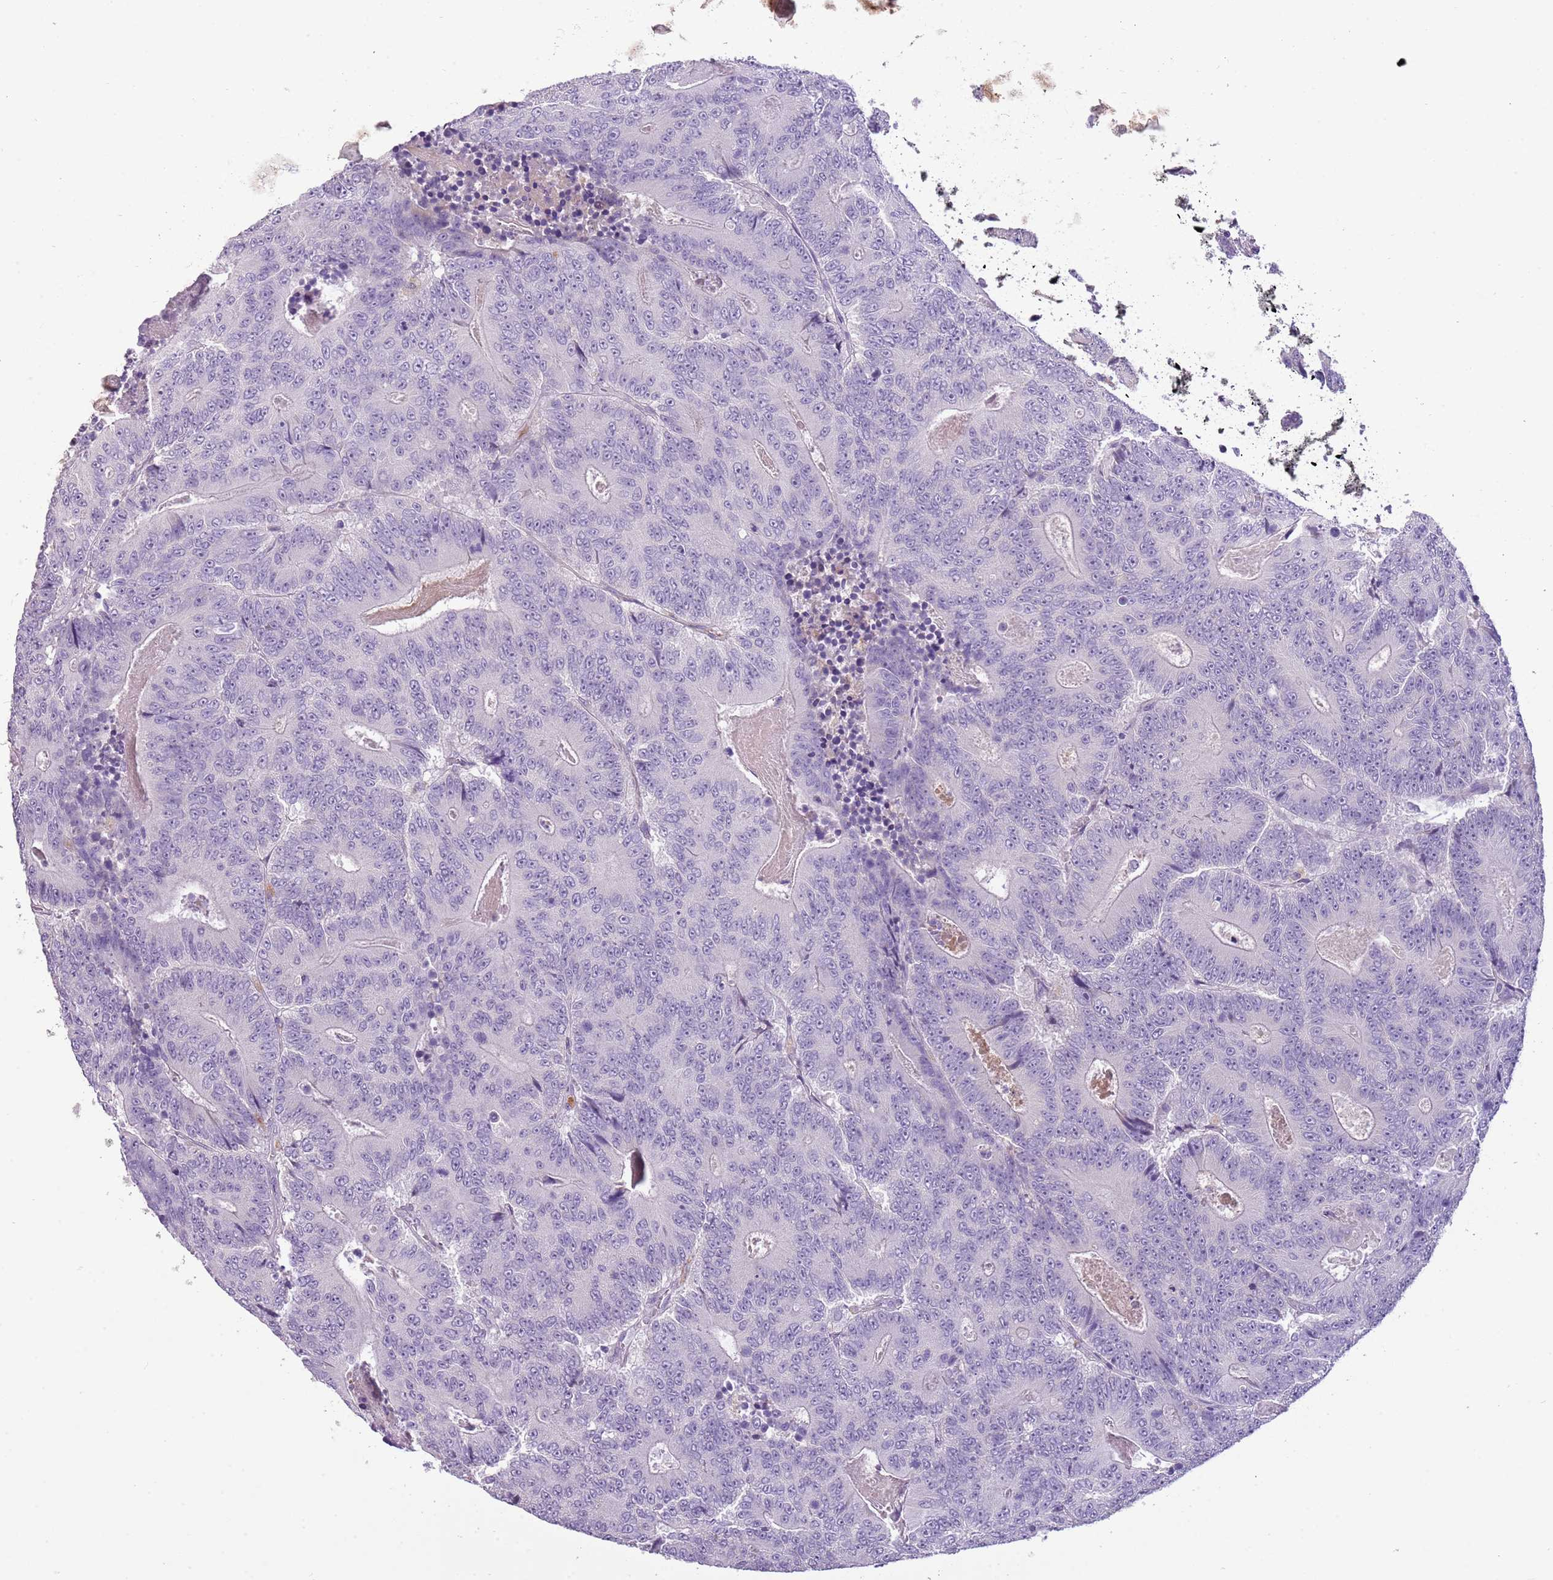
{"staining": {"intensity": "negative", "quantity": "none", "location": "none"}, "tissue": "colorectal cancer", "cell_type": "Tumor cells", "image_type": "cancer", "snomed": [{"axis": "morphology", "description": "Adenocarcinoma, NOS"}, {"axis": "topography", "description": "Colon"}], "caption": "This photomicrograph is of colorectal cancer (adenocarcinoma) stained with immunohistochemistry to label a protein in brown with the nuclei are counter-stained blue. There is no positivity in tumor cells. (DAB immunohistochemistry (IHC) visualized using brightfield microscopy, high magnification).", "gene": "SCAMP5", "patient": {"sex": "male", "age": 83}}